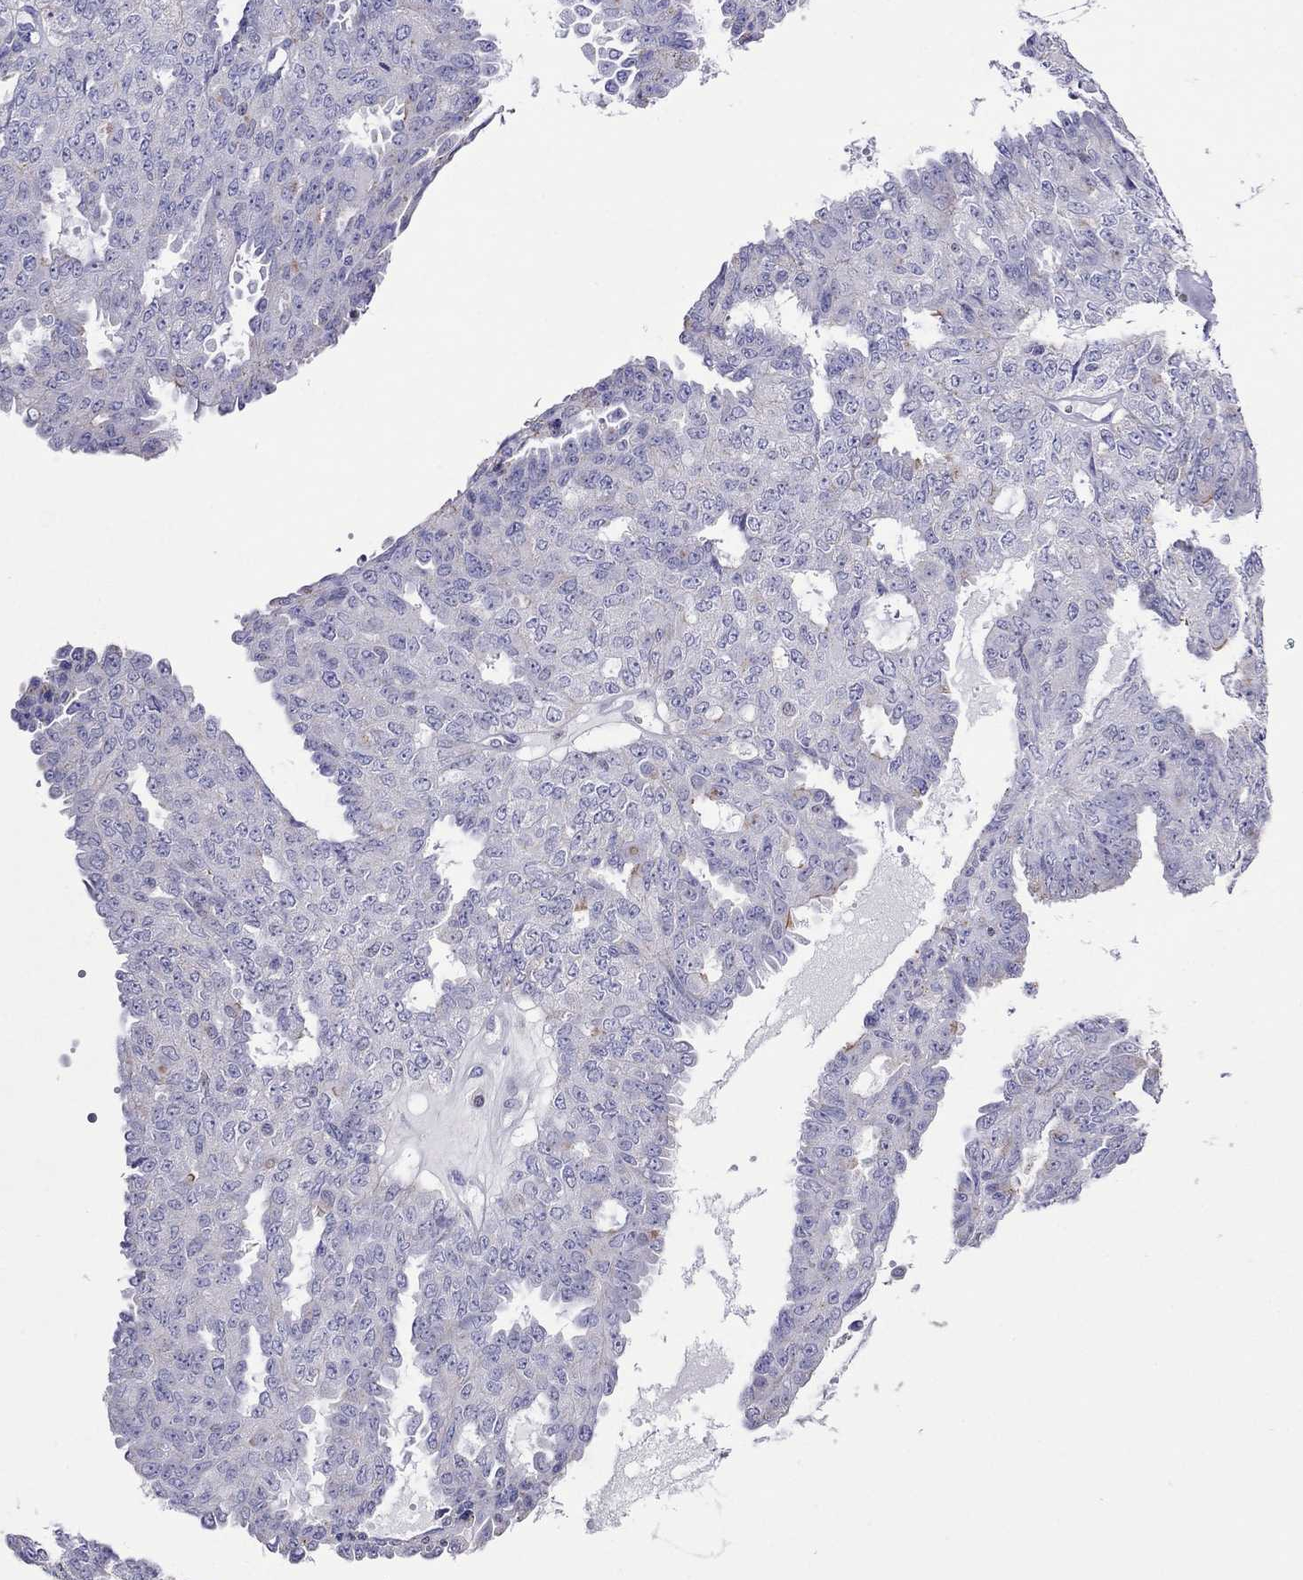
{"staining": {"intensity": "negative", "quantity": "none", "location": "none"}, "tissue": "ovarian cancer", "cell_type": "Tumor cells", "image_type": "cancer", "snomed": [{"axis": "morphology", "description": "Cystadenocarcinoma, serous, NOS"}, {"axis": "topography", "description": "Ovary"}], "caption": "The photomicrograph reveals no staining of tumor cells in serous cystadenocarcinoma (ovarian).", "gene": "MPZ", "patient": {"sex": "female", "age": 71}}